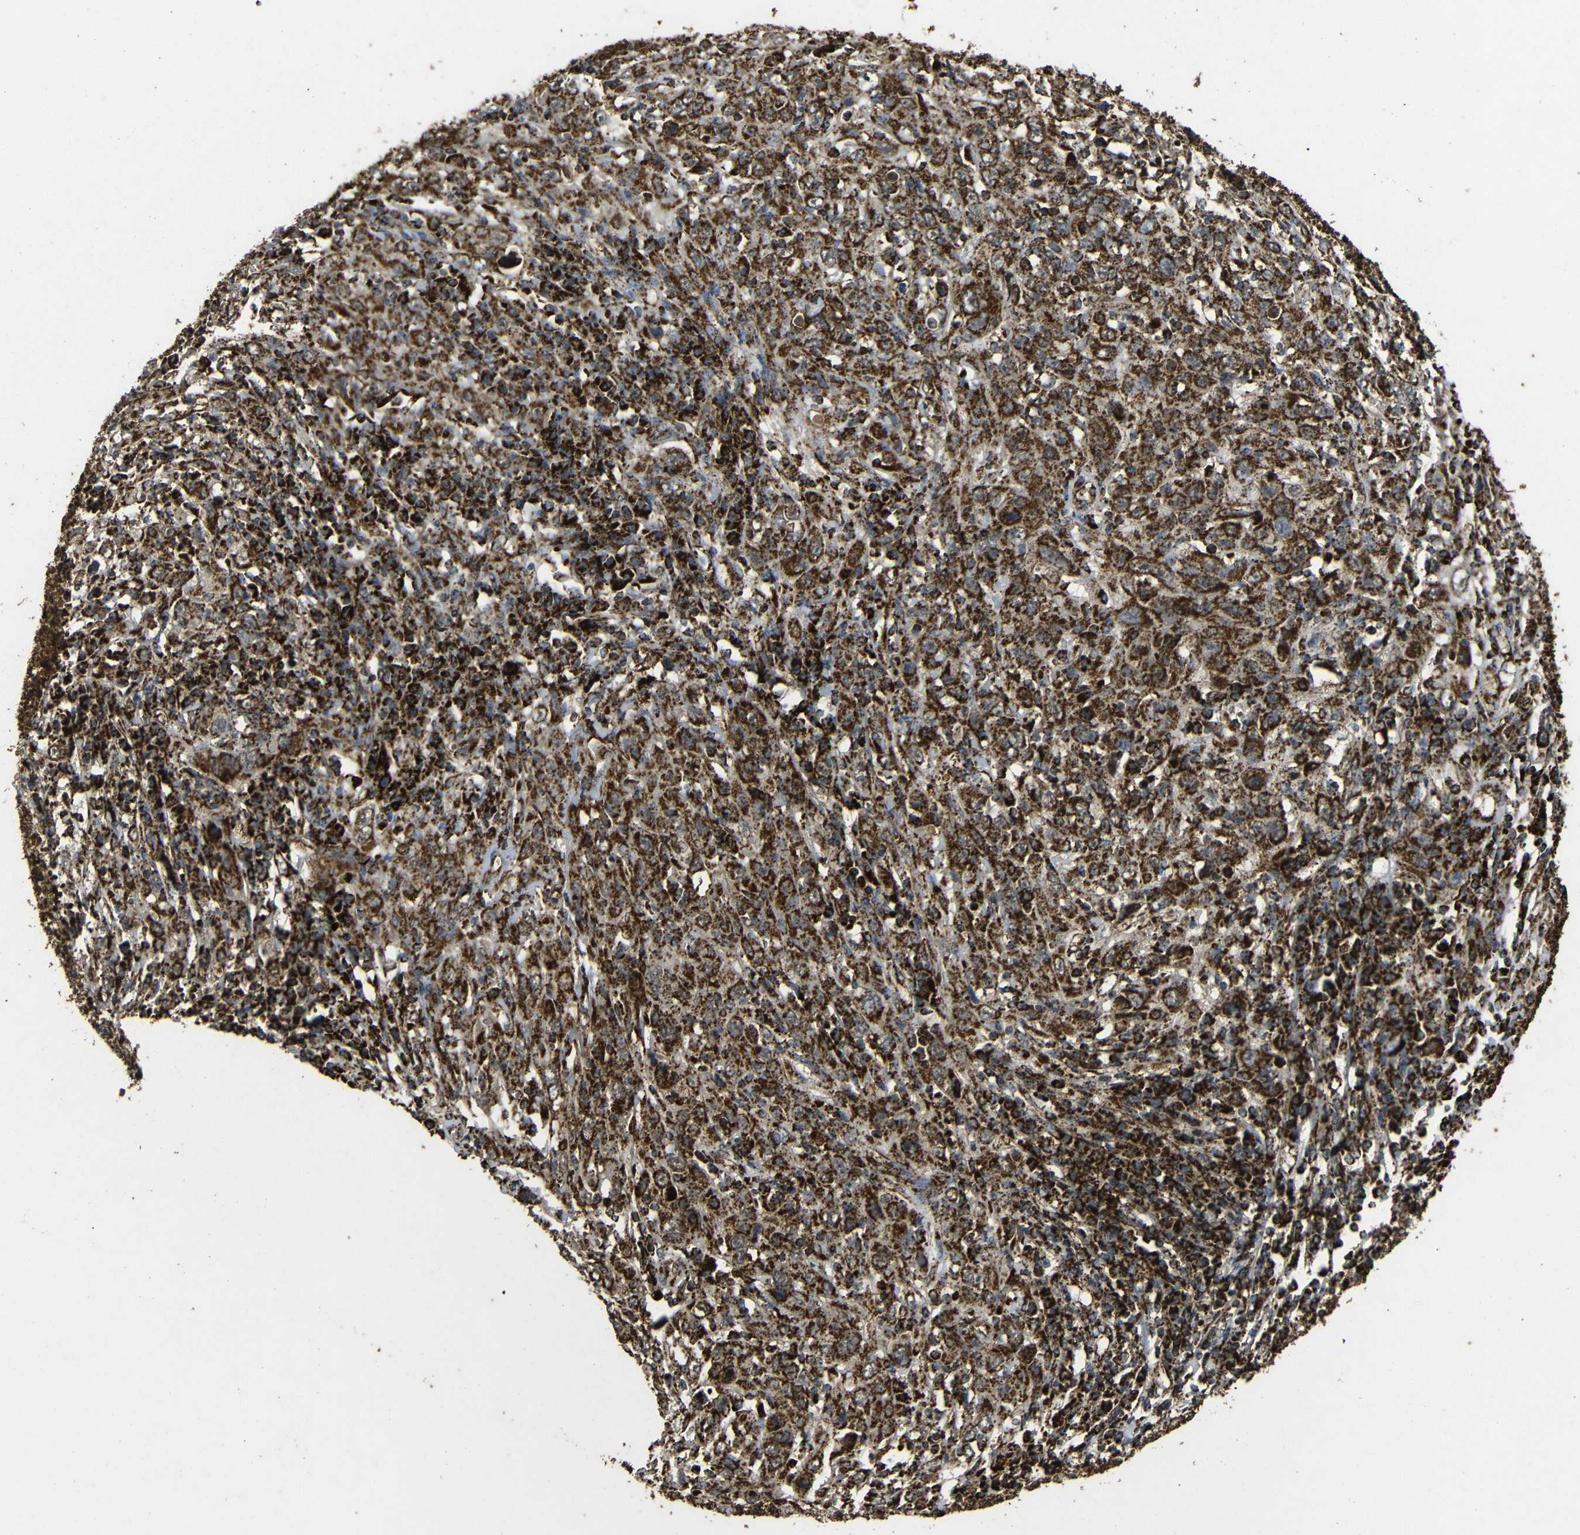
{"staining": {"intensity": "strong", "quantity": ">75%", "location": "cytoplasmic/membranous"}, "tissue": "cervical cancer", "cell_type": "Tumor cells", "image_type": "cancer", "snomed": [{"axis": "morphology", "description": "Squamous cell carcinoma, NOS"}, {"axis": "topography", "description": "Cervix"}], "caption": "IHC micrograph of cervical squamous cell carcinoma stained for a protein (brown), which displays high levels of strong cytoplasmic/membranous staining in about >75% of tumor cells.", "gene": "ATP5F1A", "patient": {"sex": "female", "age": 46}}